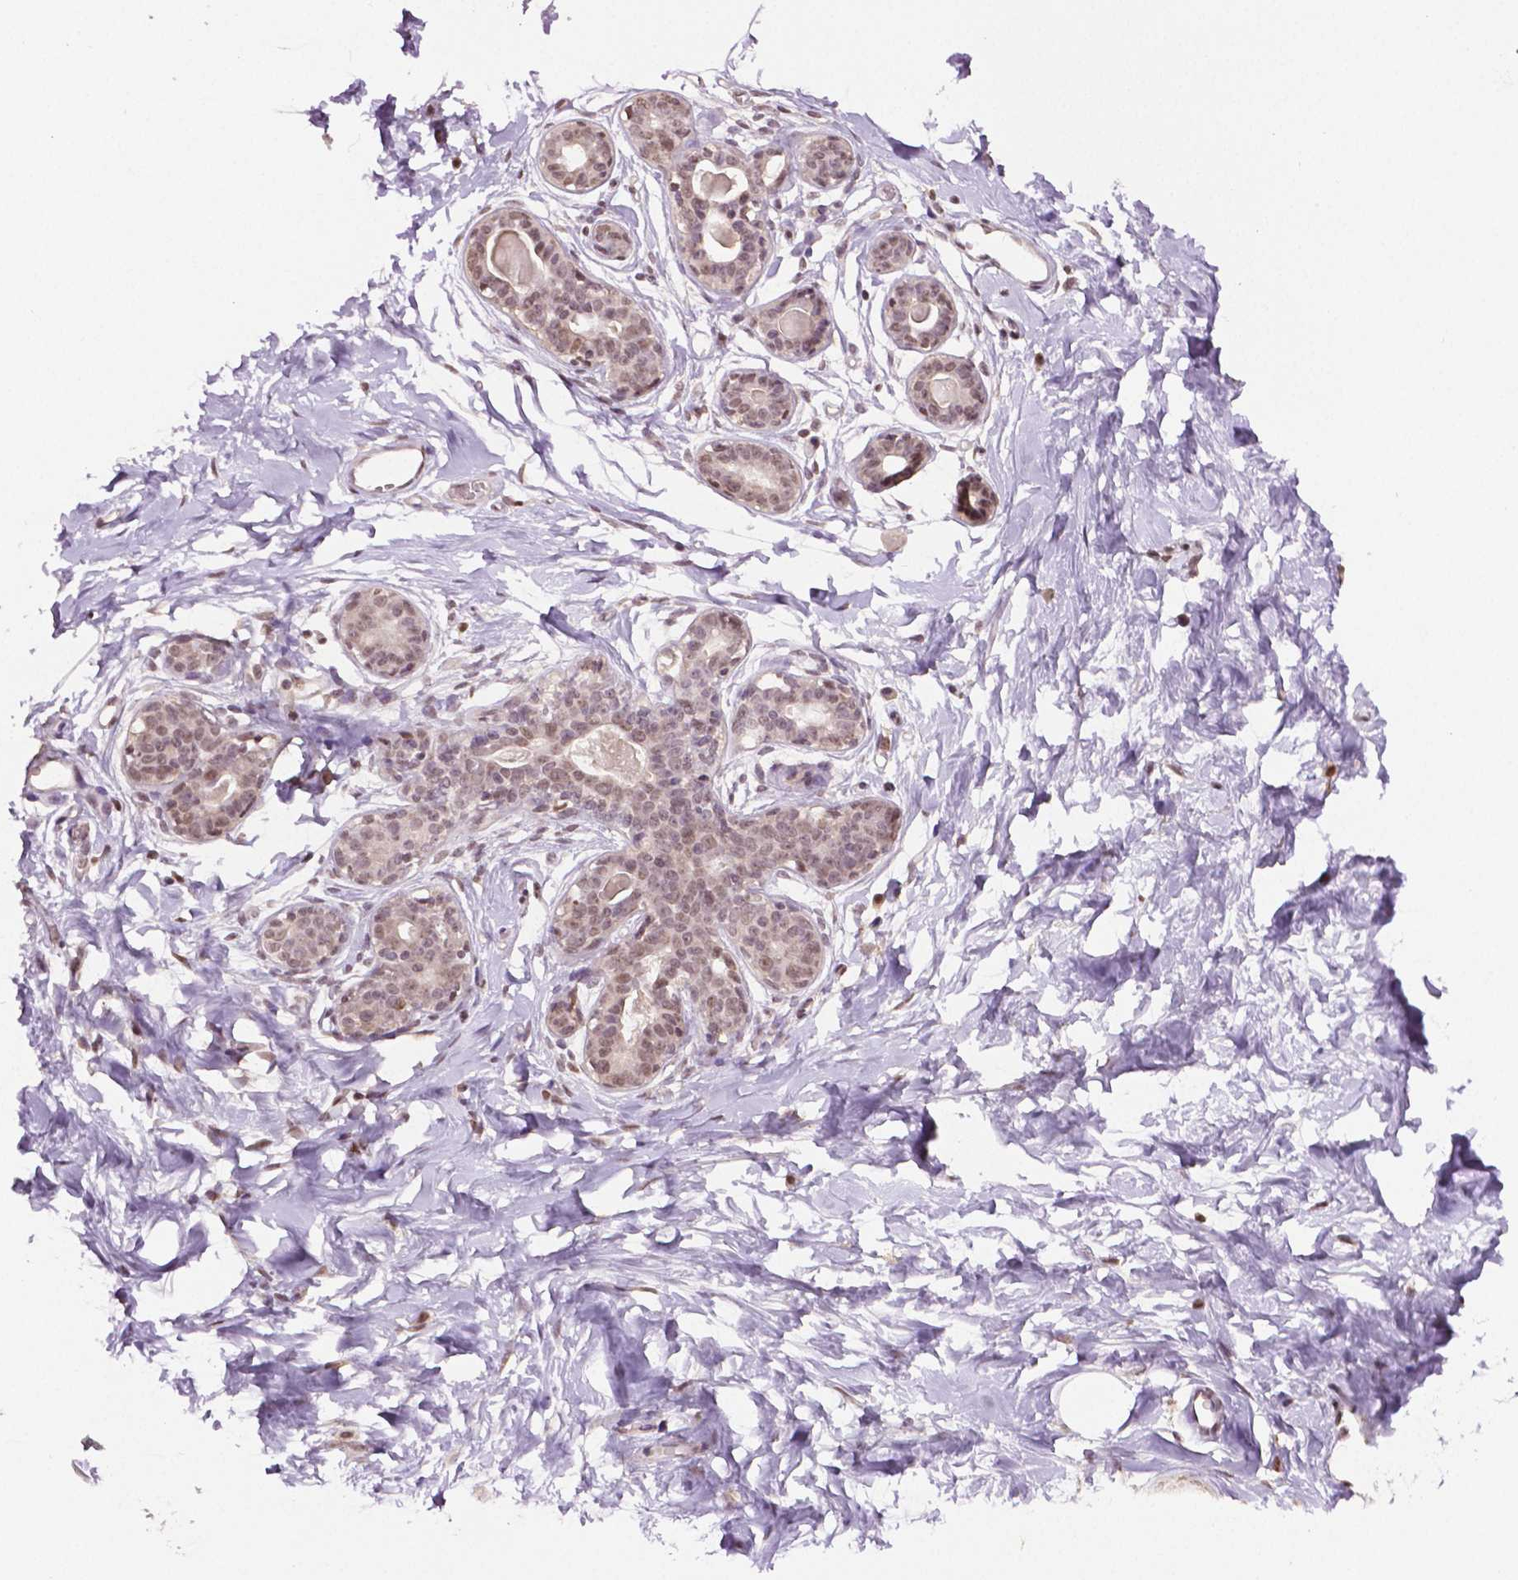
{"staining": {"intensity": "moderate", "quantity": "<25%", "location": "nuclear"}, "tissue": "breast", "cell_type": "Adipocytes", "image_type": "normal", "snomed": [{"axis": "morphology", "description": "Normal tissue, NOS"}, {"axis": "topography", "description": "Breast"}], "caption": "Protein staining of normal breast demonstrates moderate nuclear positivity in about <25% of adipocytes. (DAB IHC, brown staining for protein, blue staining for nuclei).", "gene": "DEK", "patient": {"sex": "female", "age": 45}}